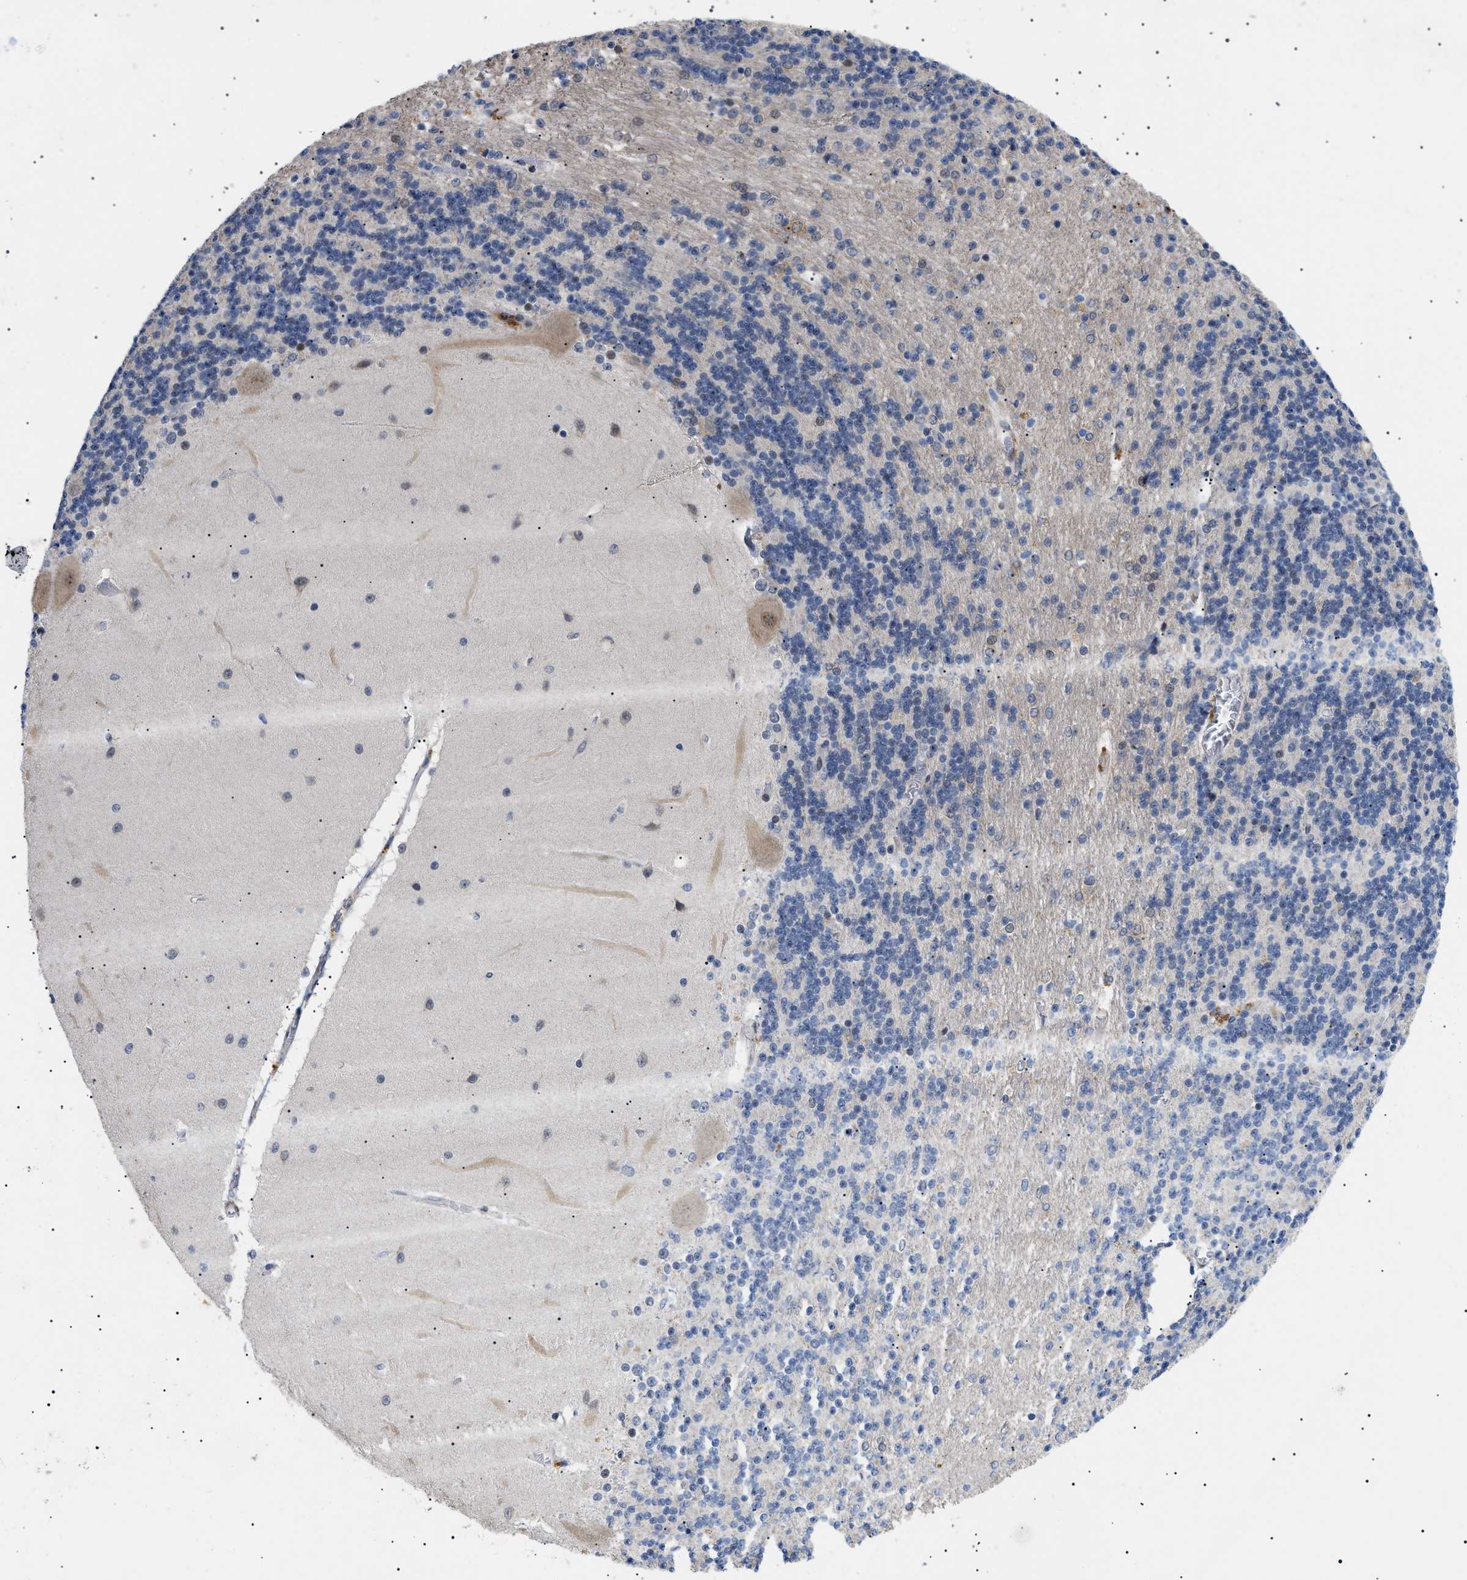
{"staining": {"intensity": "negative", "quantity": "none", "location": "none"}, "tissue": "cerebellum", "cell_type": "Cells in granular layer", "image_type": "normal", "snomed": [{"axis": "morphology", "description": "Normal tissue, NOS"}, {"axis": "topography", "description": "Cerebellum"}], "caption": "Human cerebellum stained for a protein using immunohistochemistry (IHC) demonstrates no positivity in cells in granular layer.", "gene": "GARRE1", "patient": {"sex": "female", "age": 54}}